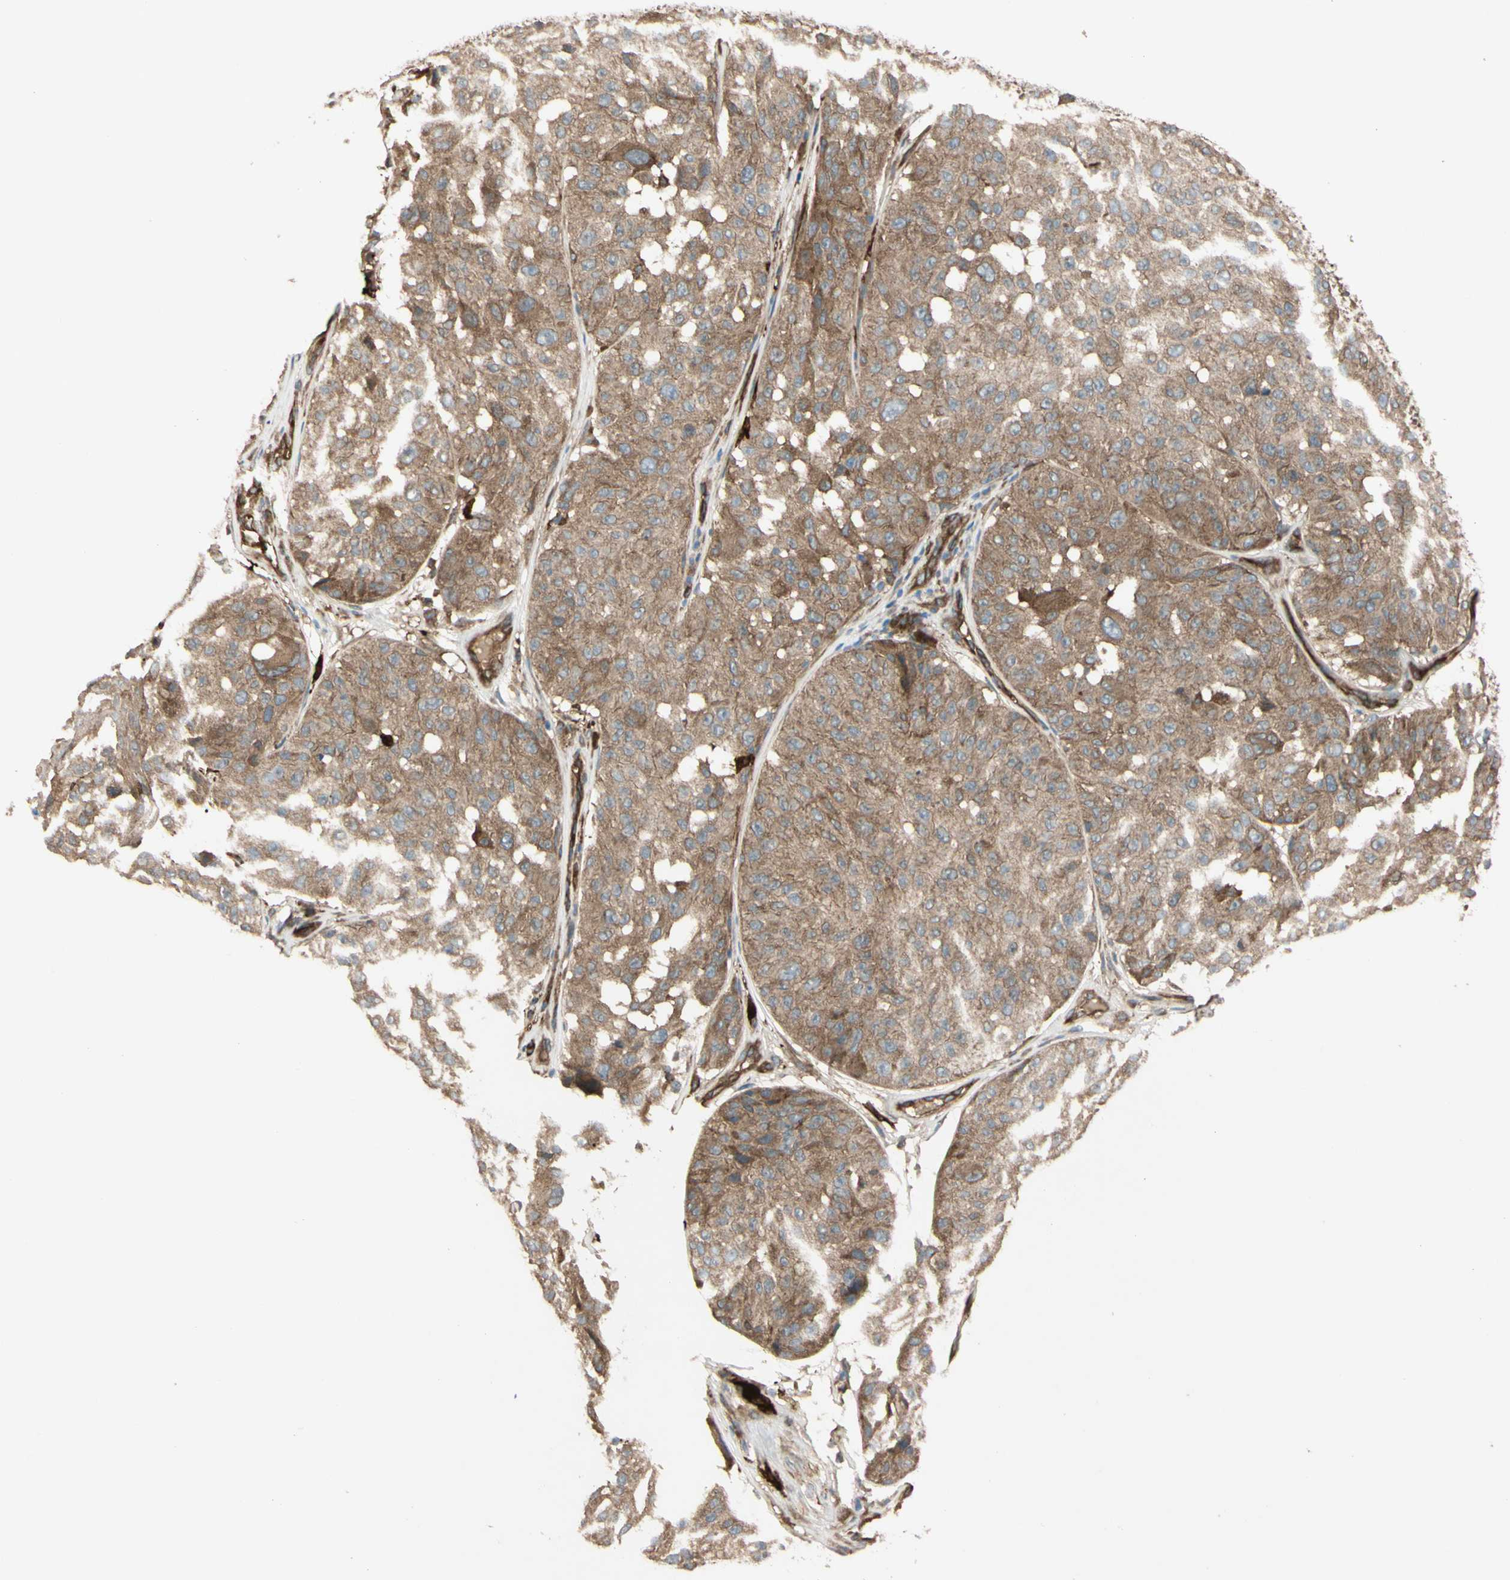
{"staining": {"intensity": "moderate", "quantity": ">75%", "location": "cytoplasmic/membranous"}, "tissue": "melanoma", "cell_type": "Tumor cells", "image_type": "cancer", "snomed": [{"axis": "morphology", "description": "Malignant melanoma, NOS"}, {"axis": "topography", "description": "Skin"}], "caption": "About >75% of tumor cells in human malignant melanoma show moderate cytoplasmic/membranous protein positivity as visualized by brown immunohistochemical staining.", "gene": "PTPN12", "patient": {"sex": "female", "age": 46}}